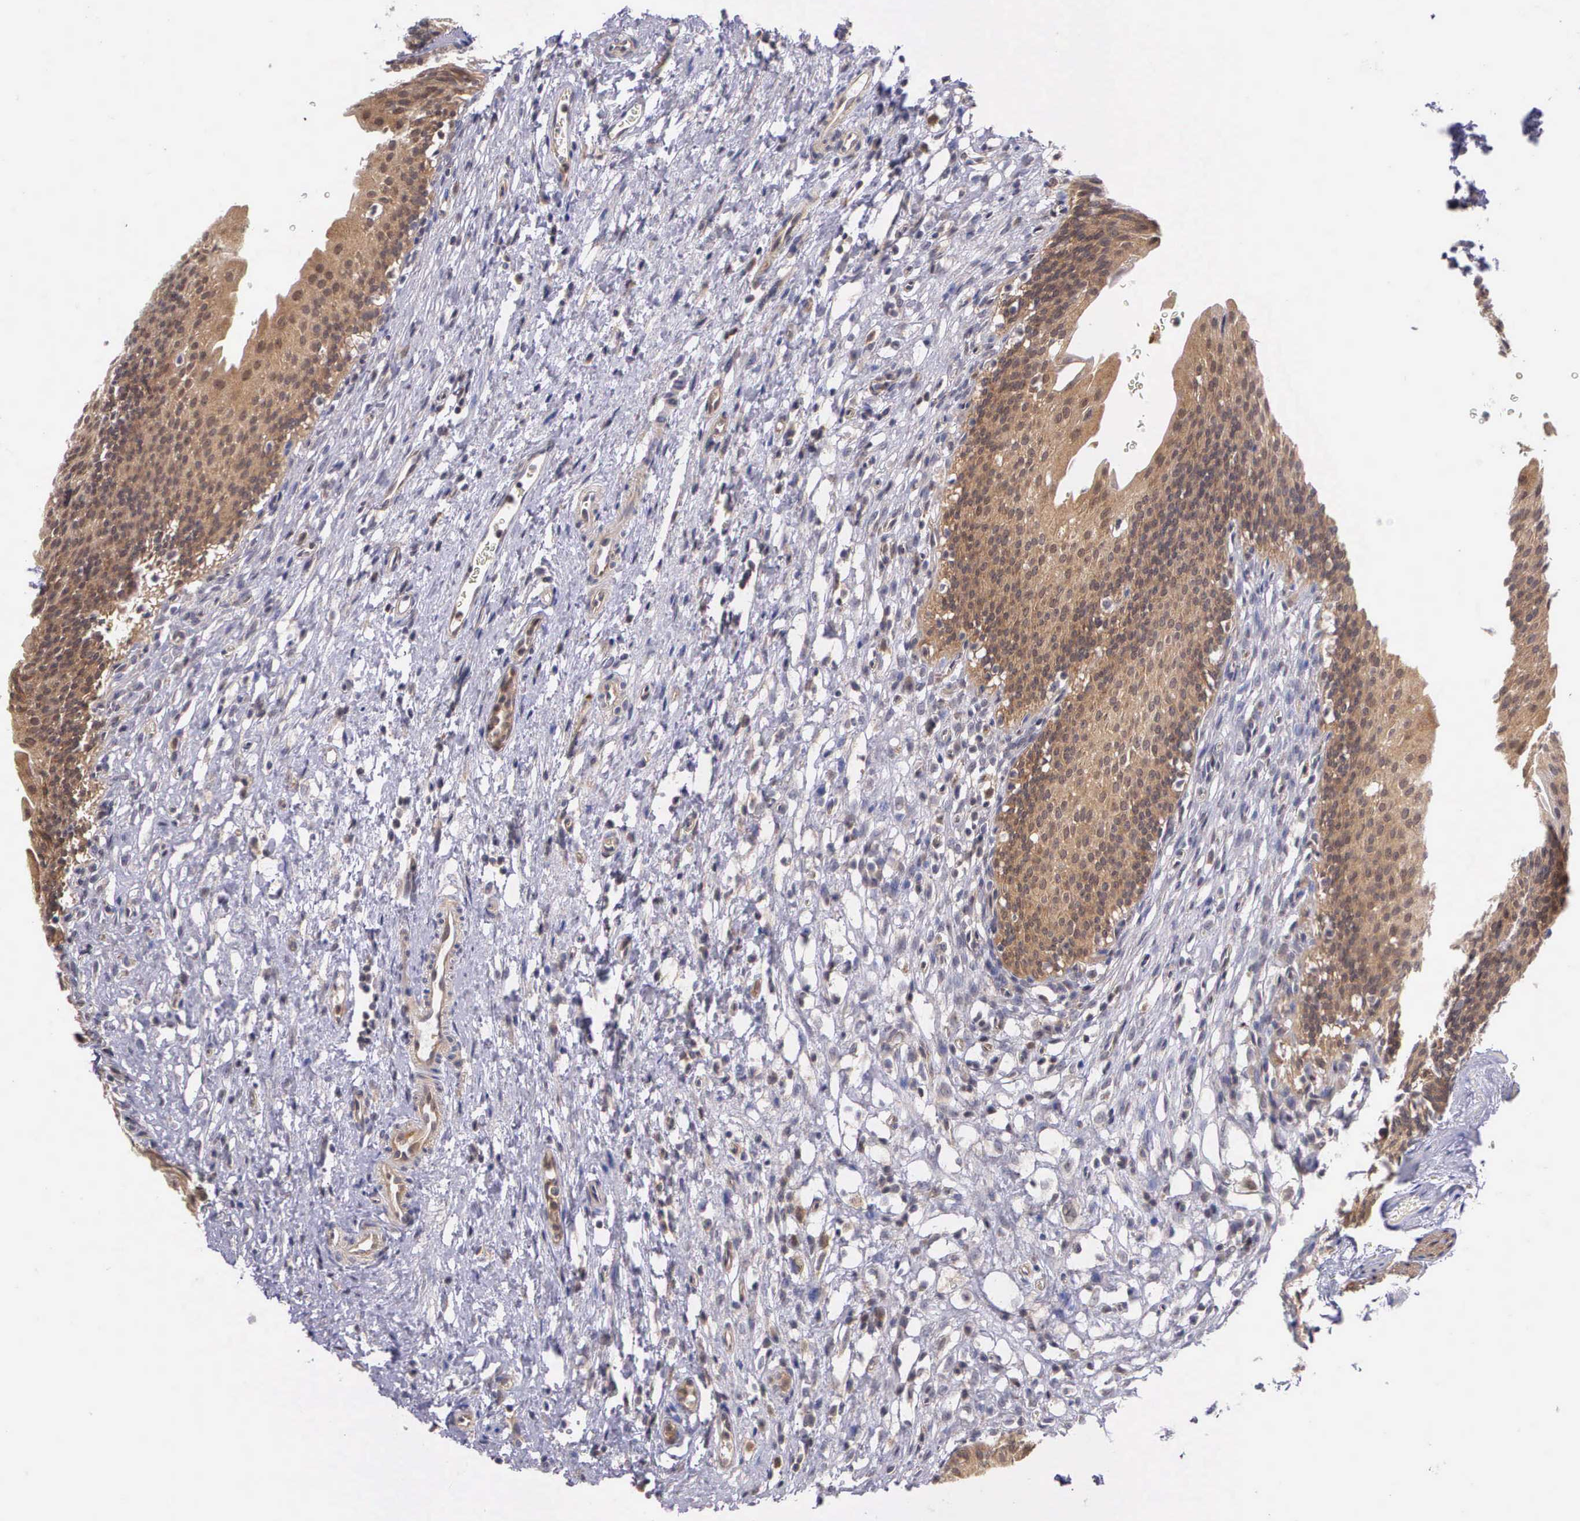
{"staining": {"intensity": "moderate", "quantity": ">75%", "location": "cytoplasmic/membranous"}, "tissue": "urinary bladder", "cell_type": "Urothelial cells", "image_type": "normal", "snomed": [{"axis": "morphology", "description": "Normal tissue, NOS"}, {"axis": "morphology", "description": "Urothelial carcinoma, Low grade"}, {"axis": "topography", "description": "Smooth muscle"}, {"axis": "topography", "description": "Urinary bladder"}], "caption": "High-magnification brightfield microscopy of normal urinary bladder stained with DAB (brown) and counterstained with hematoxylin (blue). urothelial cells exhibit moderate cytoplasmic/membranous expression is present in approximately>75% of cells. (DAB (3,3'-diaminobenzidine) IHC, brown staining for protein, blue staining for nuclei).", "gene": "IGBP1P2", "patient": {"sex": "male", "age": 60}}